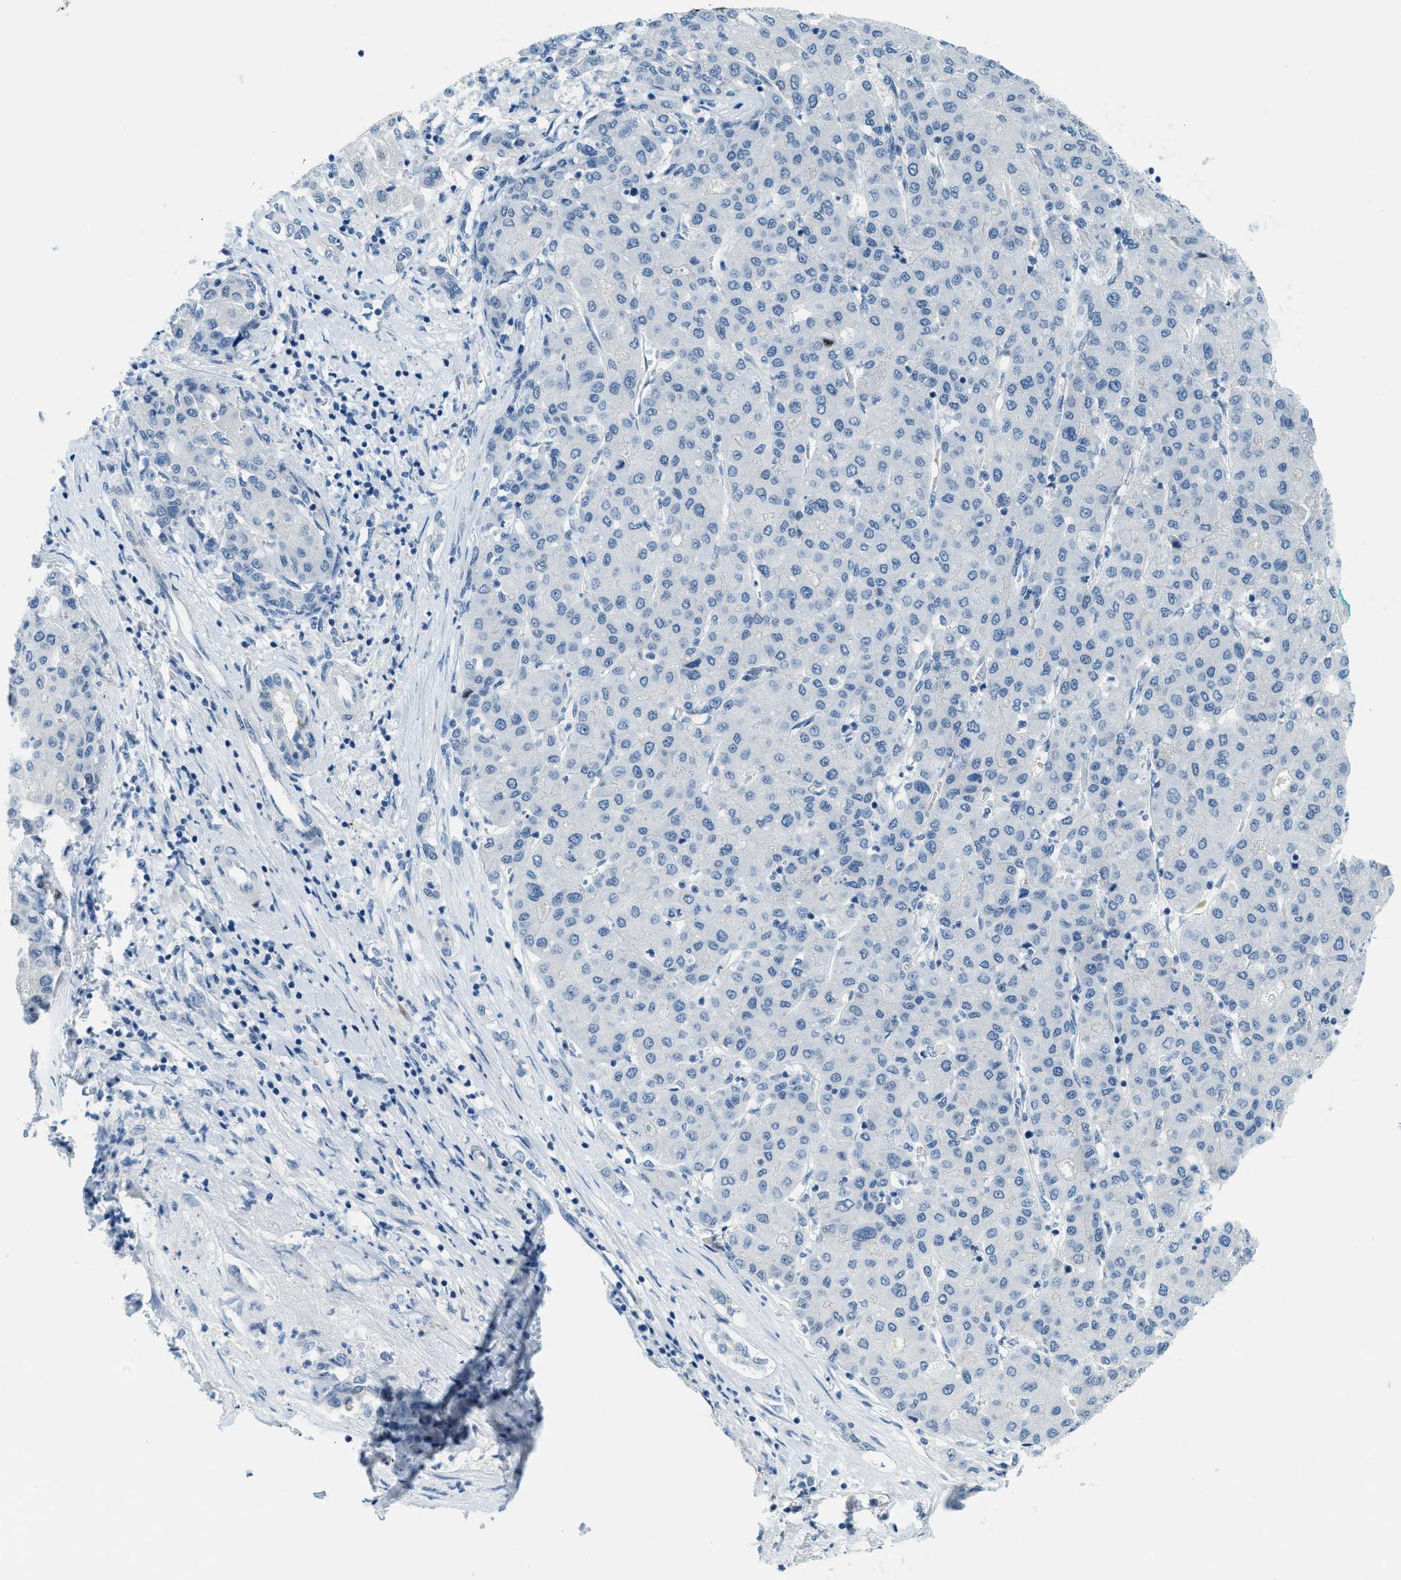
{"staining": {"intensity": "negative", "quantity": "none", "location": "none"}, "tissue": "liver cancer", "cell_type": "Tumor cells", "image_type": "cancer", "snomed": [{"axis": "morphology", "description": "Carcinoma, Hepatocellular, NOS"}, {"axis": "topography", "description": "Liver"}], "caption": "High magnification brightfield microscopy of hepatocellular carcinoma (liver) stained with DAB (brown) and counterstained with hematoxylin (blue): tumor cells show no significant positivity.", "gene": "CYP4X1", "patient": {"sex": "male", "age": 65}}